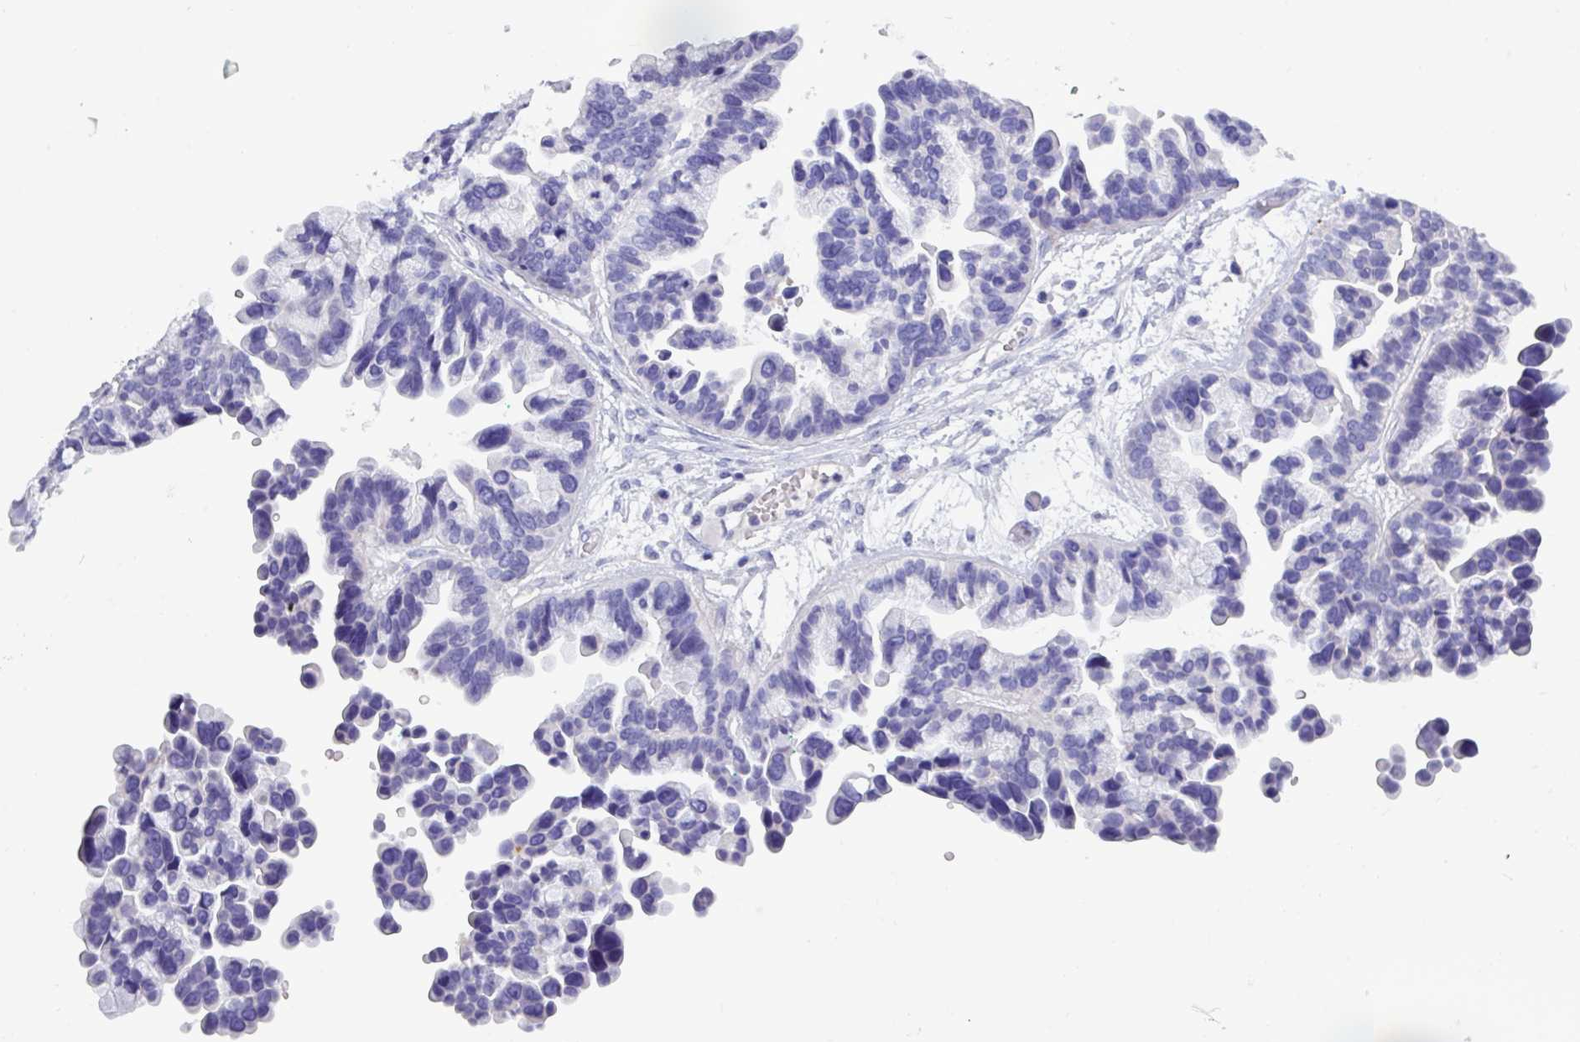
{"staining": {"intensity": "negative", "quantity": "none", "location": "none"}, "tissue": "ovarian cancer", "cell_type": "Tumor cells", "image_type": "cancer", "snomed": [{"axis": "morphology", "description": "Cystadenocarcinoma, serous, NOS"}, {"axis": "topography", "description": "Ovary"}], "caption": "Ovarian serous cystadenocarcinoma stained for a protein using IHC demonstrates no staining tumor cells.", "gene": "TNFSF12", "patient": {"sex": "female", "age": 56}}